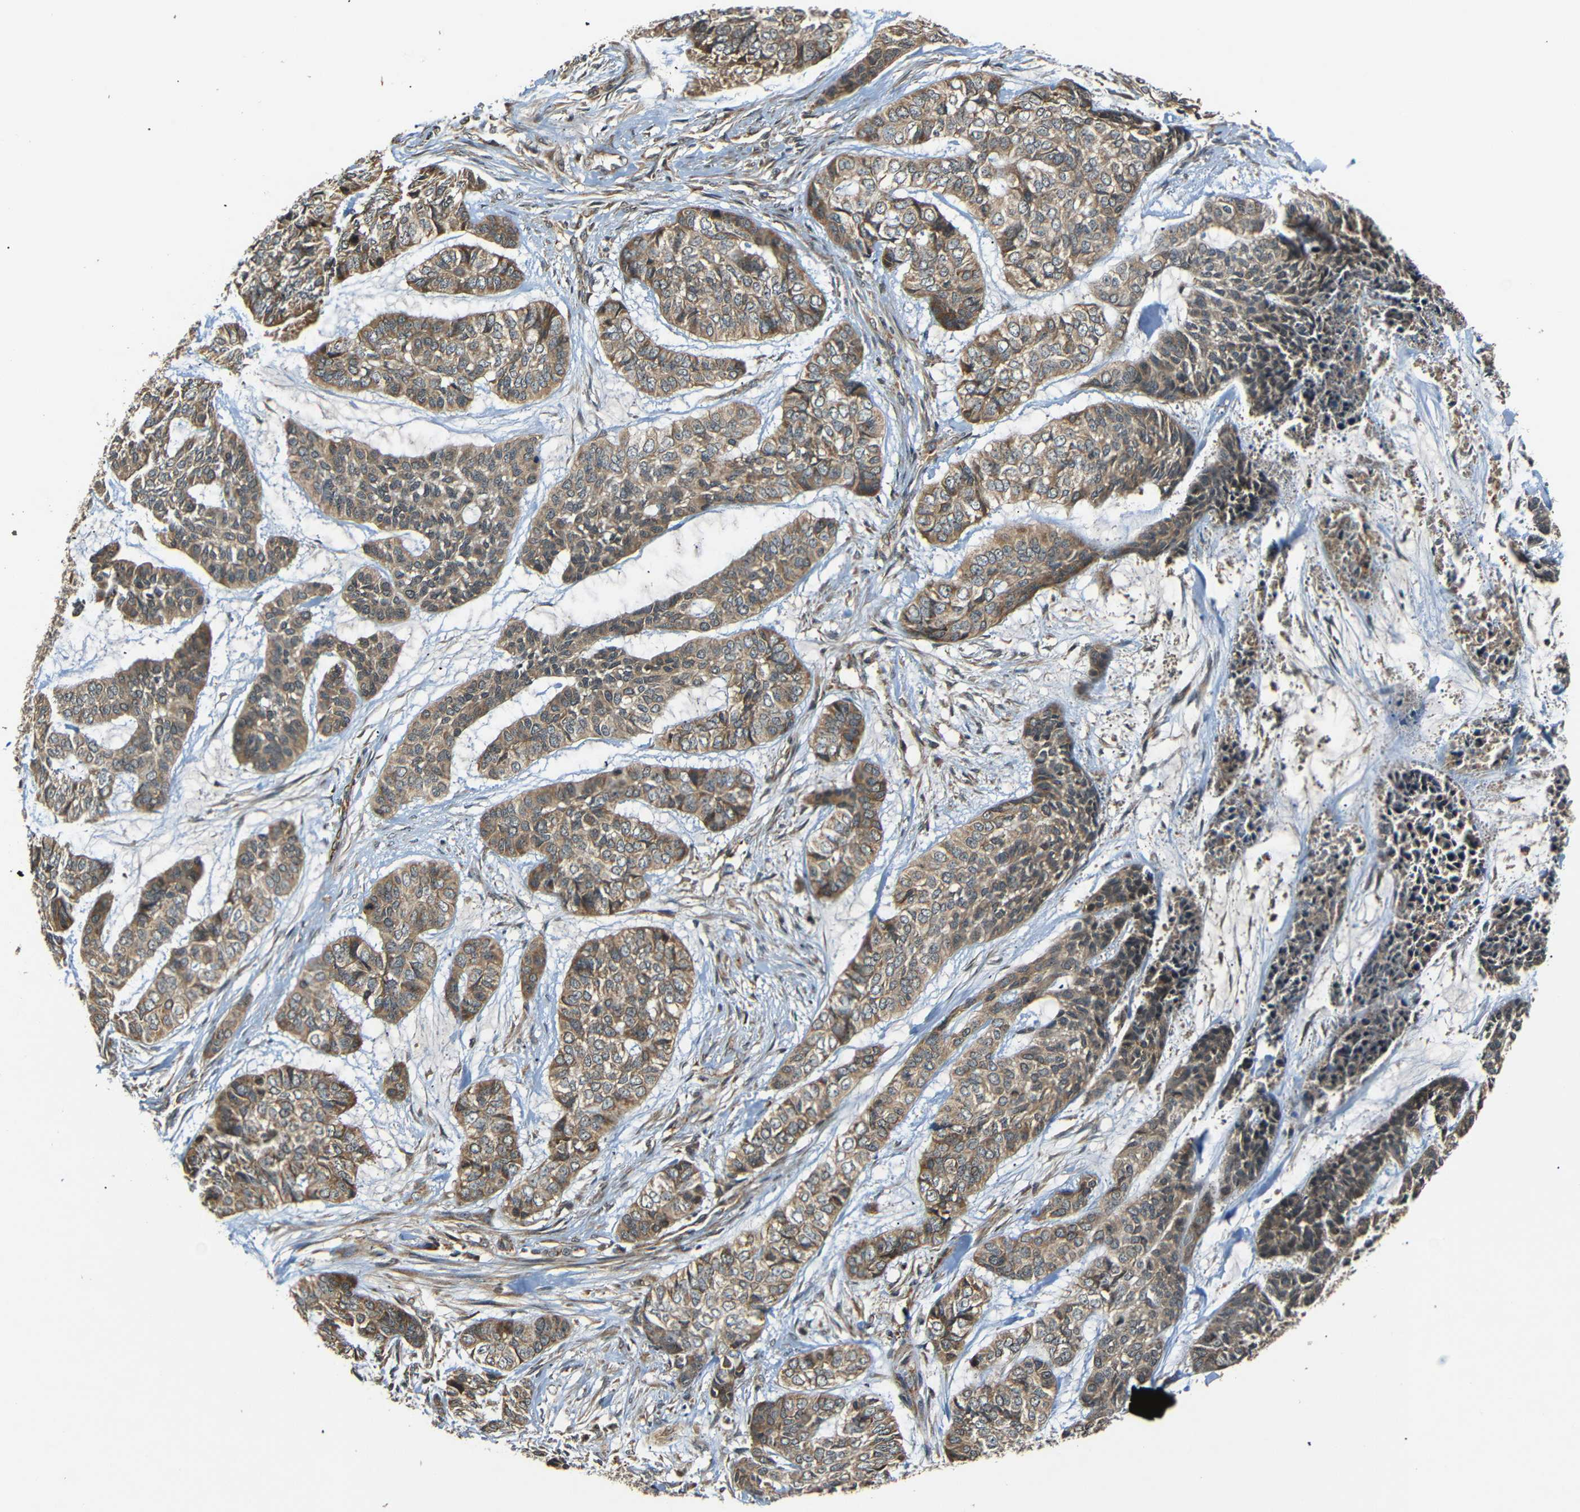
{"staining": {"intensity": "moderate", "quantity": ">75%", "location": "cytoplasmic/membranous"}, "tissue": "skin cancer", "cell_type": "Tumor cells", "image_type": "cancer", "snomed": [{"axis": "morphology", "description": "Basal cell carcinoma"}, {"axis": "topography", "description": "Skin"}], "caption": "Immunohistochemistry micrograph of skin cancer (basal cell carcinoma) stained for a protein (brown), which exhibits medium levels of moderate cytoplasmic/membranous positivity in approximately >75% of tumor cells.", "gene": "TANK", "patient": {"sex": "female", "age": 64}}